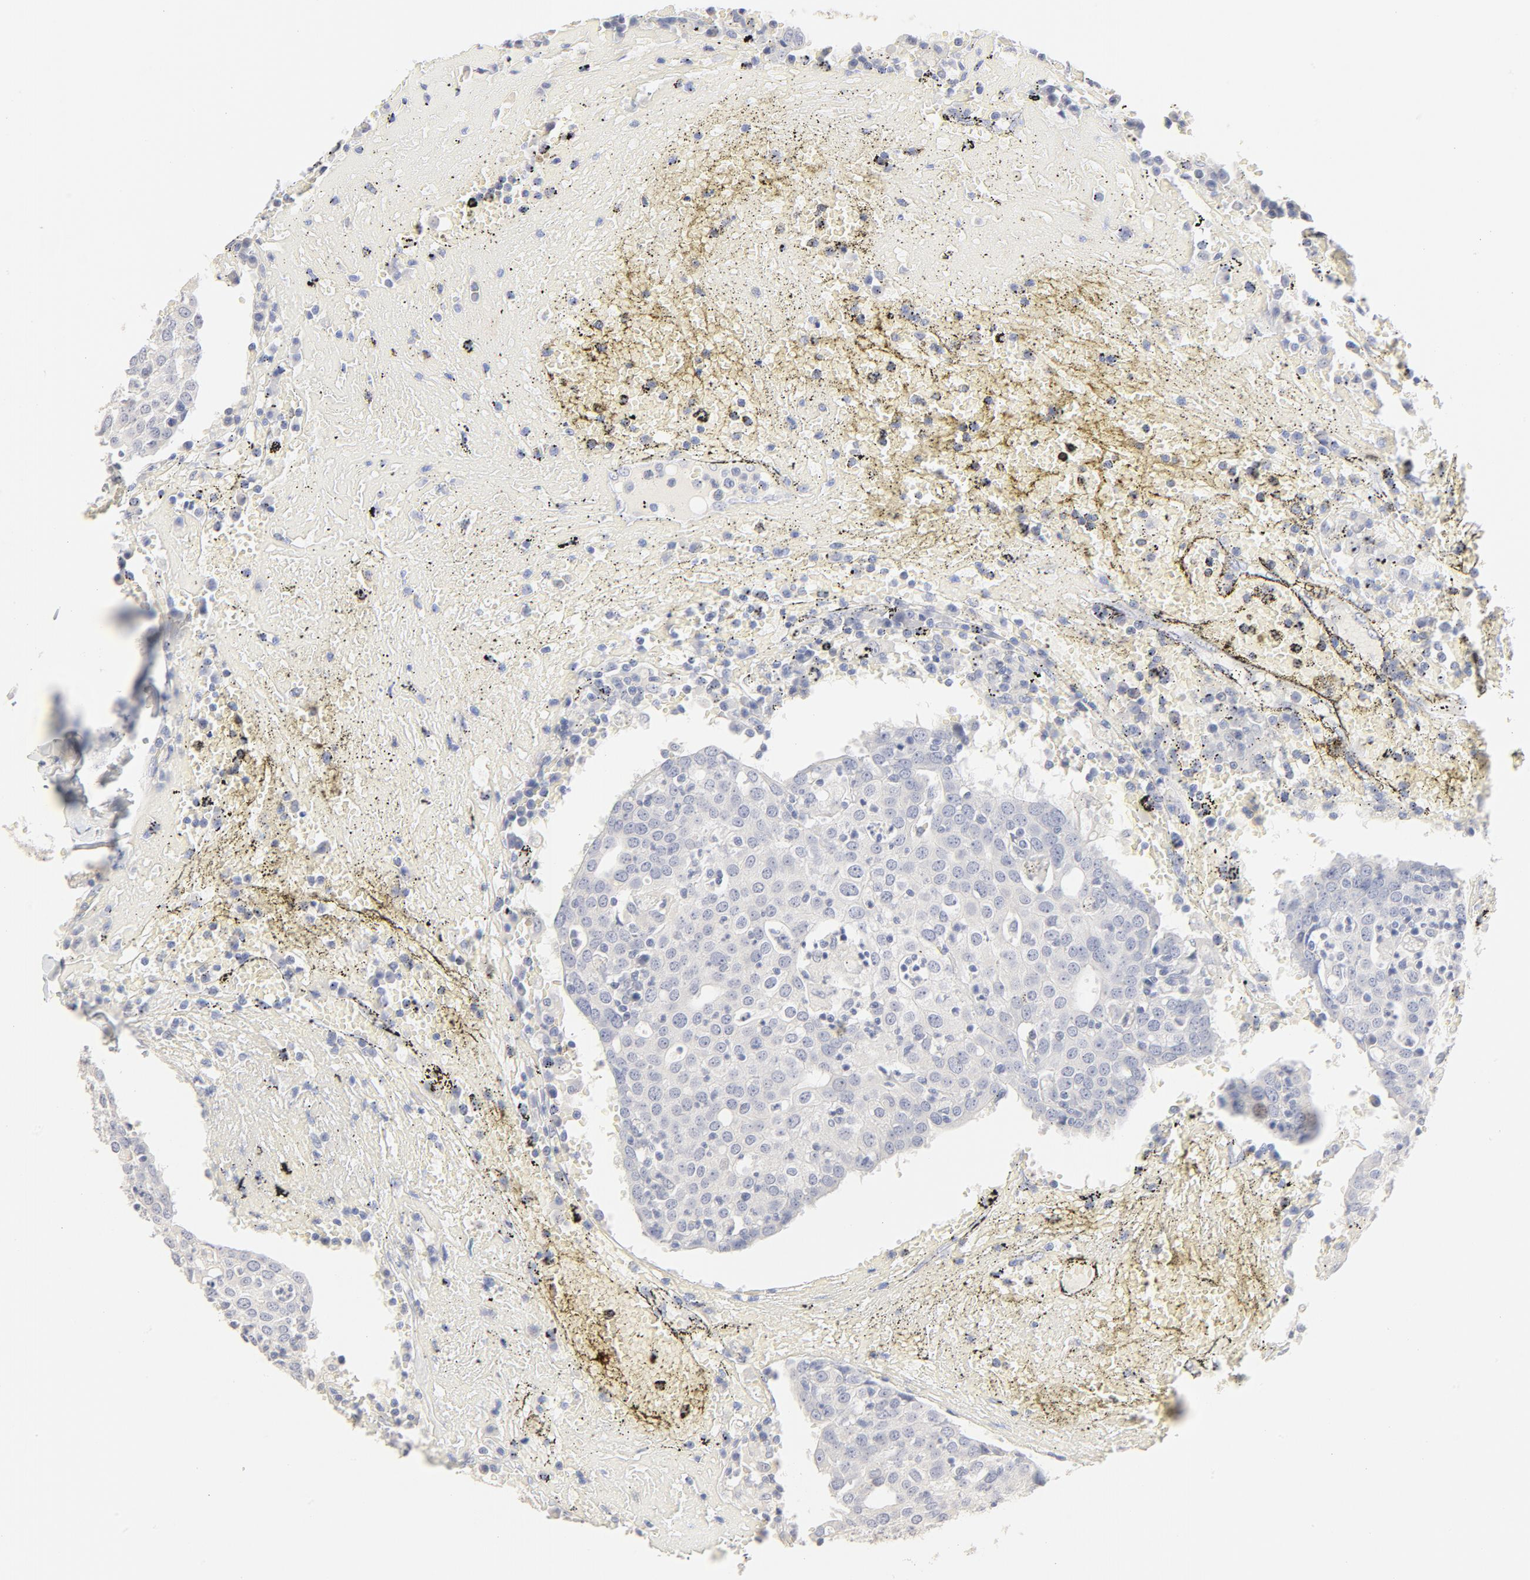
{"staining": {"intensity": "negative", "quantity": "none", "location": "none"}, "tissue": "head and neck cancer", "cell_type": "Tumor cells", "image_type": "cancer", "snomed": [{"axis": "morphology", "description": "Adenocarcinoma, NOS"}, {"axis": "topography", "description": "Salivary gland"}, {"axis": "topography", "description": "Head-Neck"}], "caption": "The IHC image has no significant expression in tumor cells of head and neck adenocarcinoma tissue.", "gene": "FCGBP", "patient": {"sex": "female", "age": 65}}